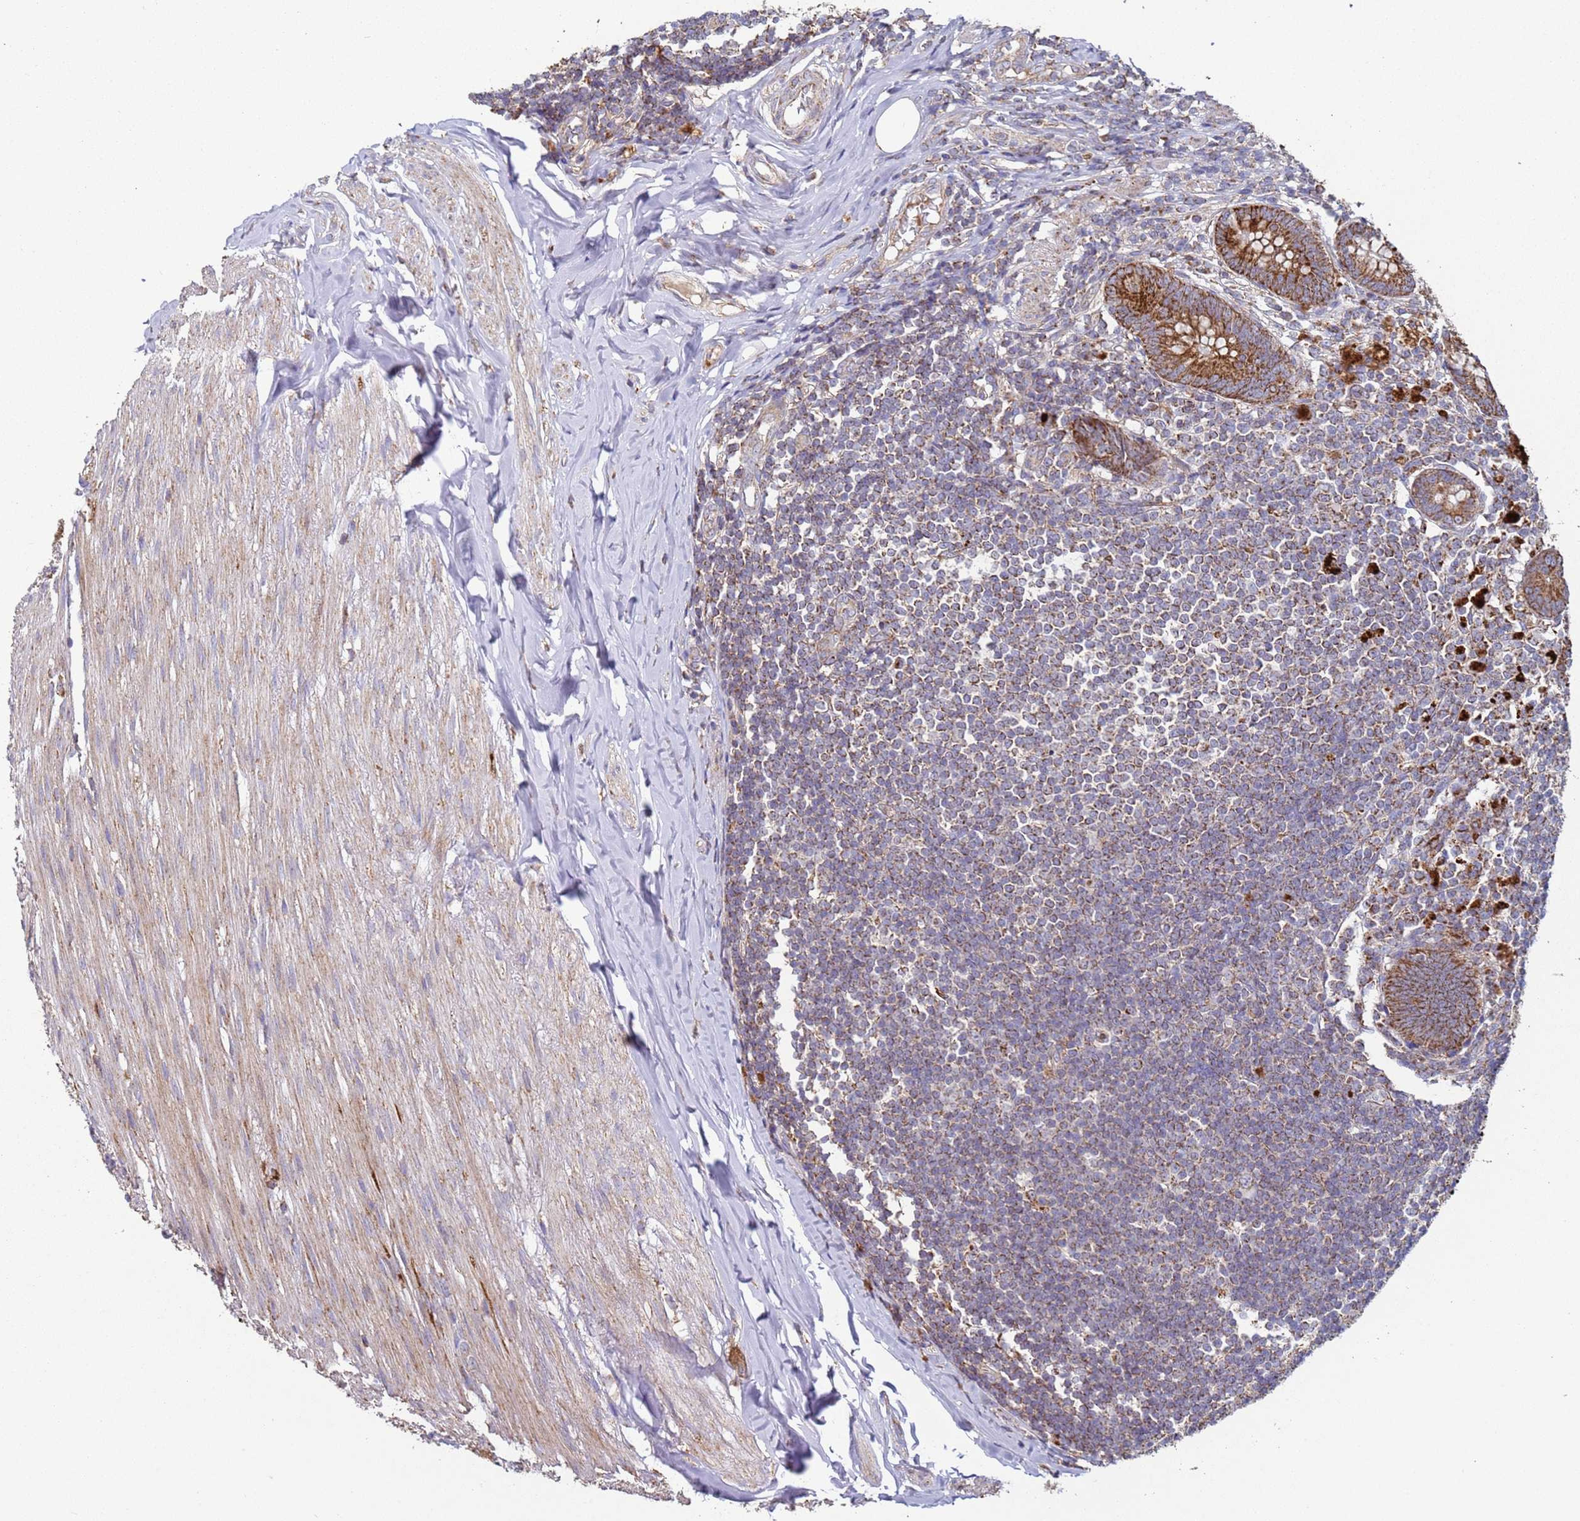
{"staining": {"intensity": "strong", "quantity": ">75%", "location": "cytoplasmic/membranous"}, "tissue": "appendix", "cell_type": "Glandular cells", "image_type": "normal", "snomed": [{"axis": "morphology", "description": "Normal tissue, NOS"}, {"axis": "topography", "description": "Appendix"}], "caption": "Immunohistochemistry photomicrograph of benign human appendix stained for a protein (brown), which displays high levels of strong cytoplasmic/membranous positivity in about >75% of glandular cells.", "gene": "FBXO33", "patient": {"sex": "female", "age": 62}}